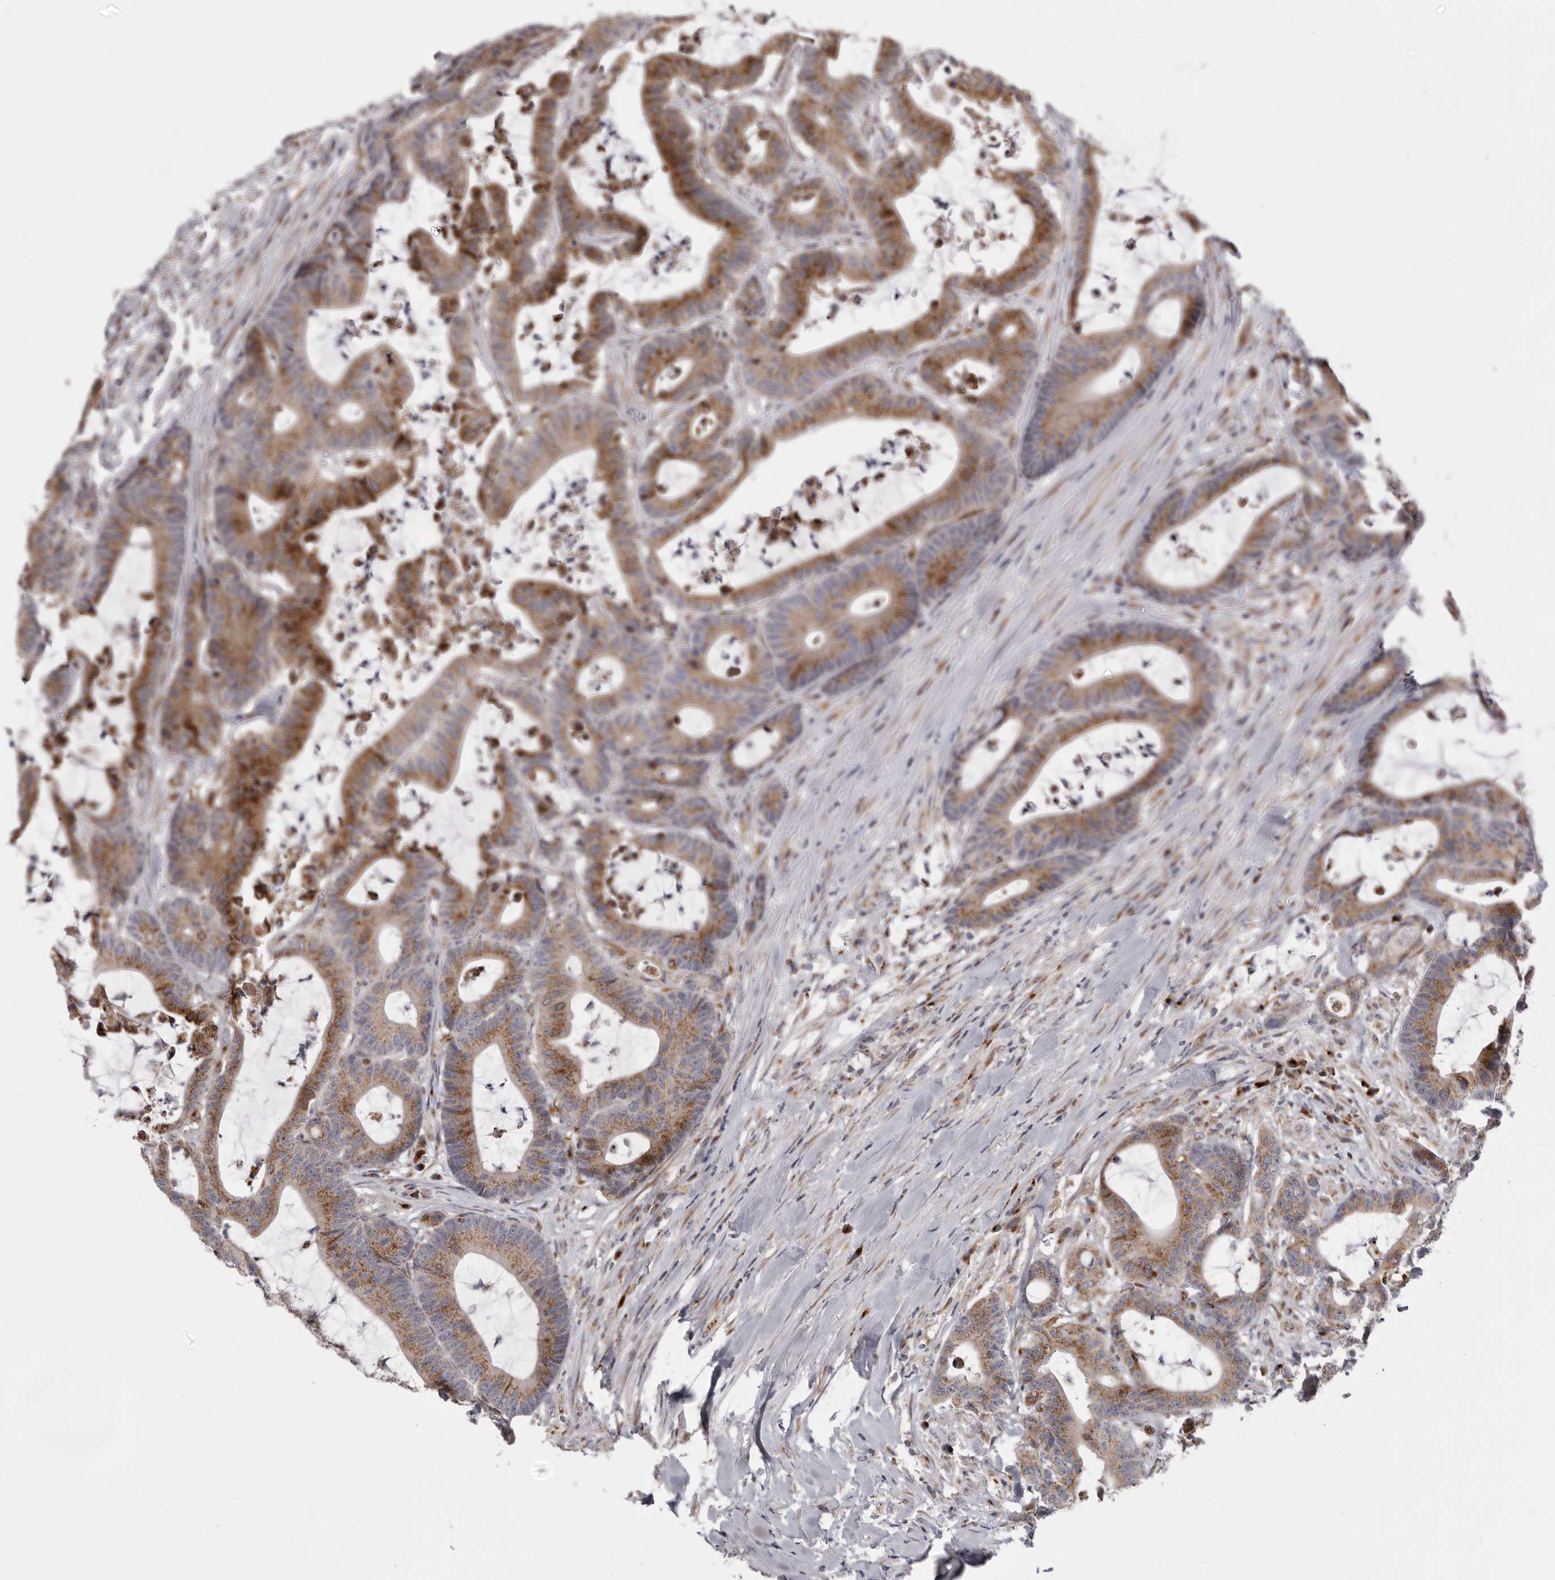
{"staining": {"intensity": "moderate", "quantity": ">75%", "location": "cytoplasmic/membranous"}, "tissue": "colorectal cancer", "cell_type": "Tumor cells", "image_type": "cancer", "snomed": [{"axis": "morphology", "description": "Adenocarcinoma, NOS"}, {"axis": "topography", "description": "Colon"}], "caption": "This micrograph exhibits adenocarcinoma (colorectal) stained with immunohistochemistry to label a protein in brown. The cytoplasmic/membranous of tumor cells show moderate positivity for the protein. Nuclei are counter-stained blue.", "gene": "WDR47", "patient": {"sex": "female", "age": 84}}